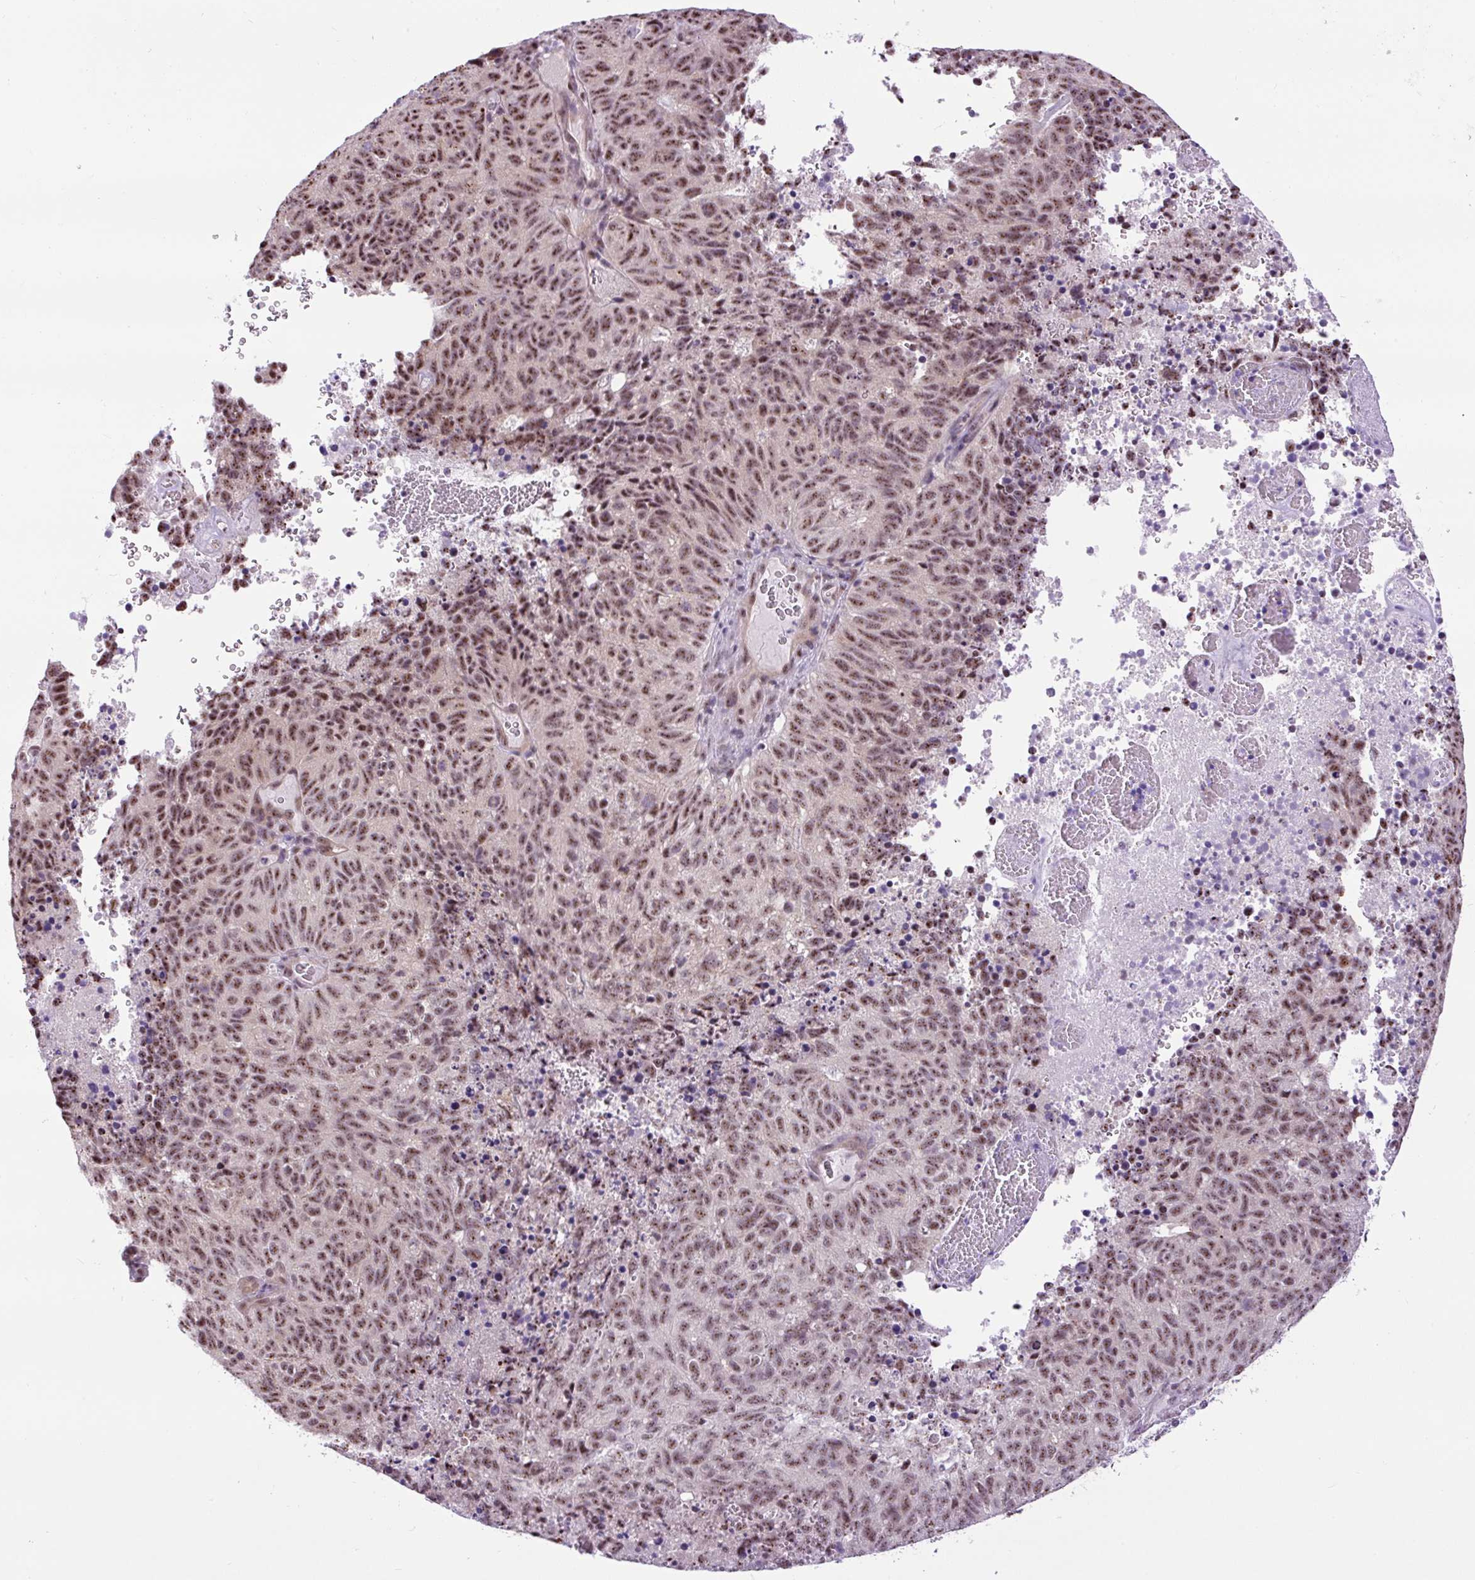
{"staining": {"intensity": "moderate", "quantity": ">75%", "location": "nuclear"}, "tissue": "cervical cancer", "cell_type": "Tumor cells", "image_type": "cancer", "snomed": [{"axis": "morphology", "description": "Adenocarcinoma, NOS"}, {"axis": "topography", "description": "Cervix"}], "caption": "High-power microscopy captured an IHC micrograph of cervical adenocarcinoma, revealing moderate nuclear positivity in about >75% of tumor cells. Using DAB (brown) and hematoxylin (blue) stains, captured at high magnification using brightfield microscopy.", "gene": "SMC5", "patient": {"sex": "female", "age": 38}}